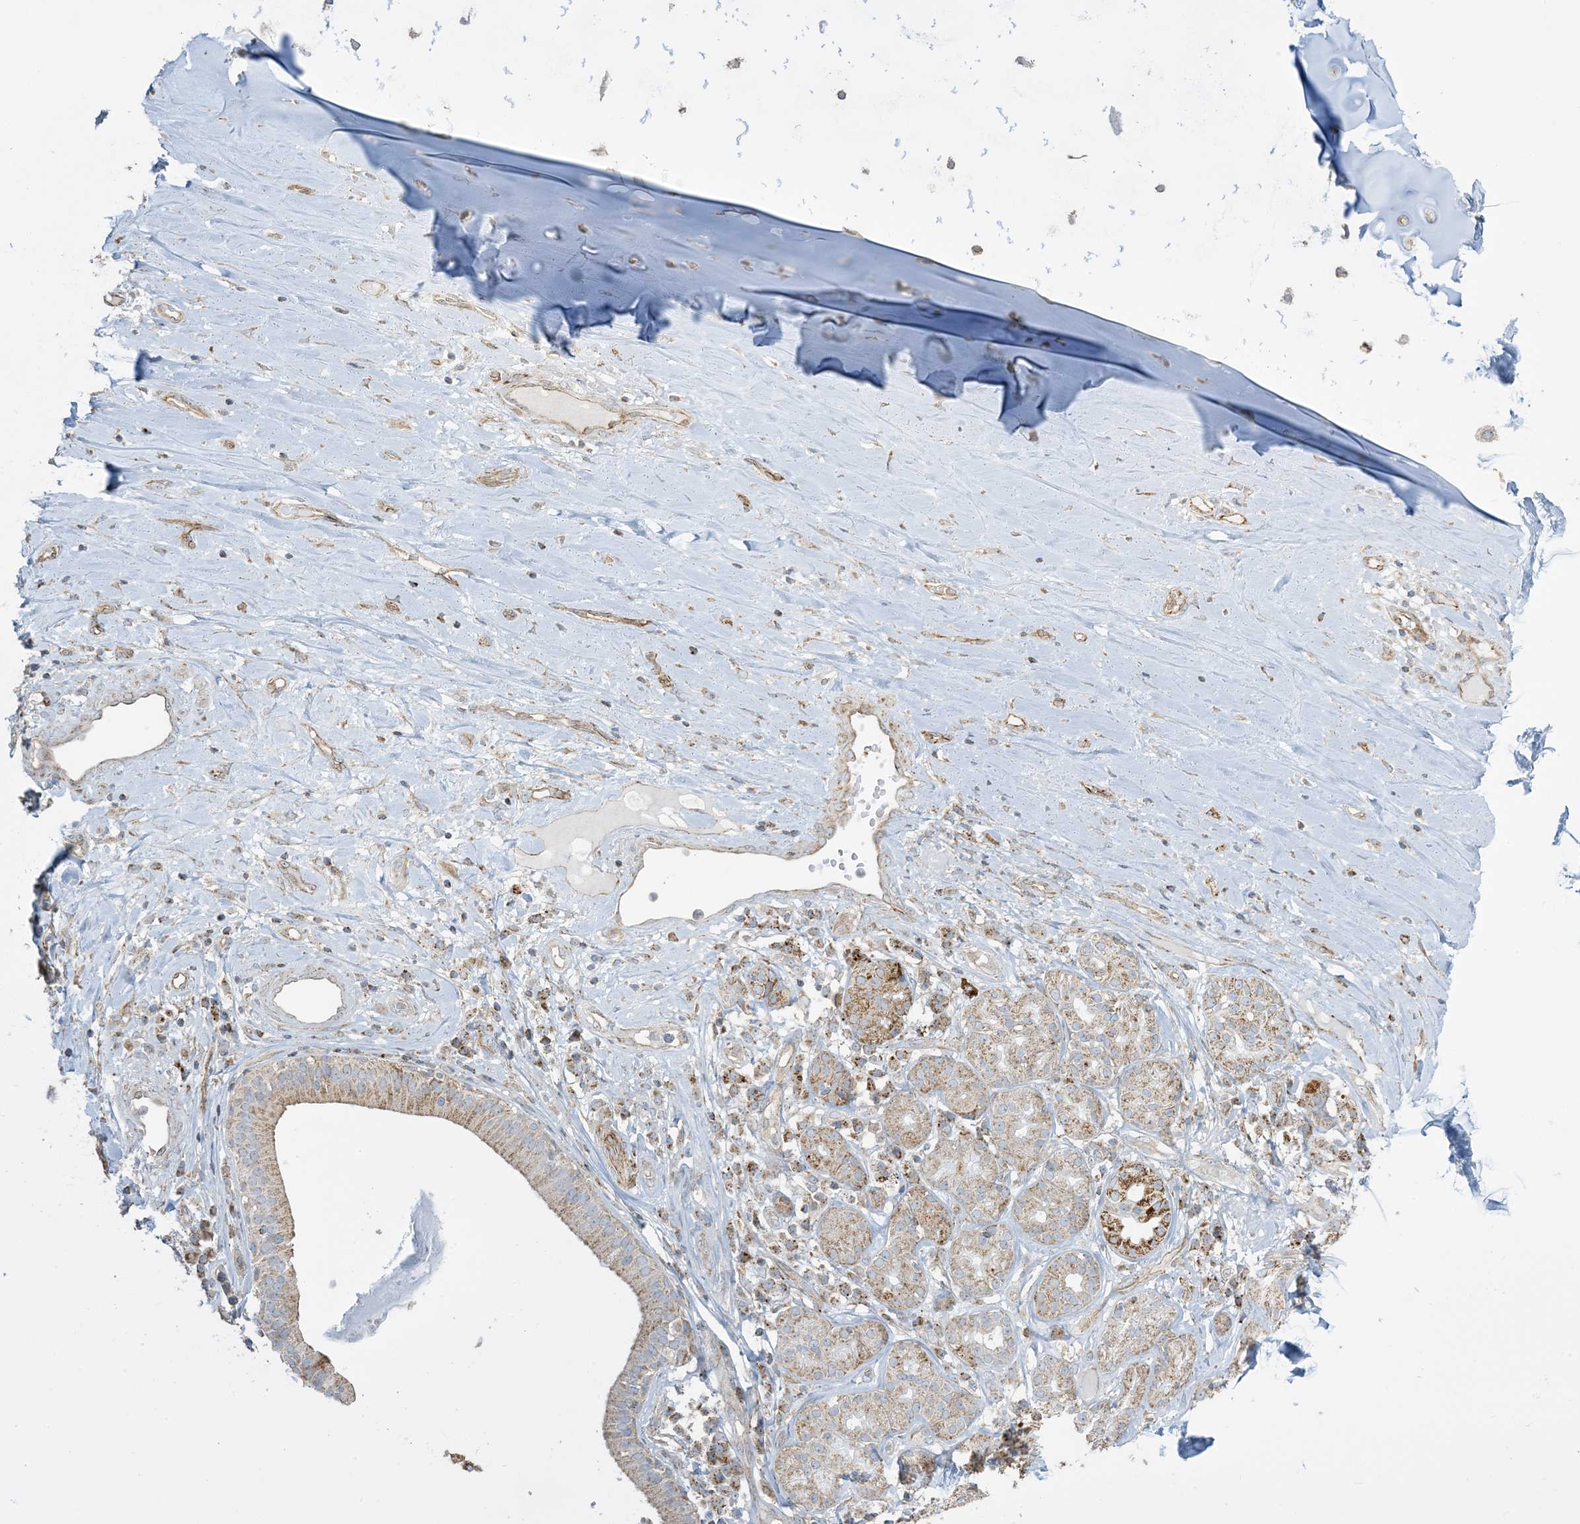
{"staining": {"intensity": "weak", "quantity": "25%-75%", "location": "cytoplasmic/membranous"}, "tissue": "adipose tissue", "cell_type": "Adipocytes", "image_type": "normal", "snomed": [{"axis": "morphology", "description": "Normal tissue, NOS"}, {"axis": "morphology", "description": "Basal cell carcinoma"}, {"axis": "topography", "description": "Cartilage tissue"}, {"axis": "topography", "description": "Nasopharynx"}, {"axis": "topography", "description": "Oral tissue"}], "caption": "Immunohistochemical staining of benign adipose tissue shows low levels of weak cytoplasmic/membranous positivity in approximately 25%-75% of adipocytes.", "gene": "AGA", "patient": {"sex": "female", "age": 77}}